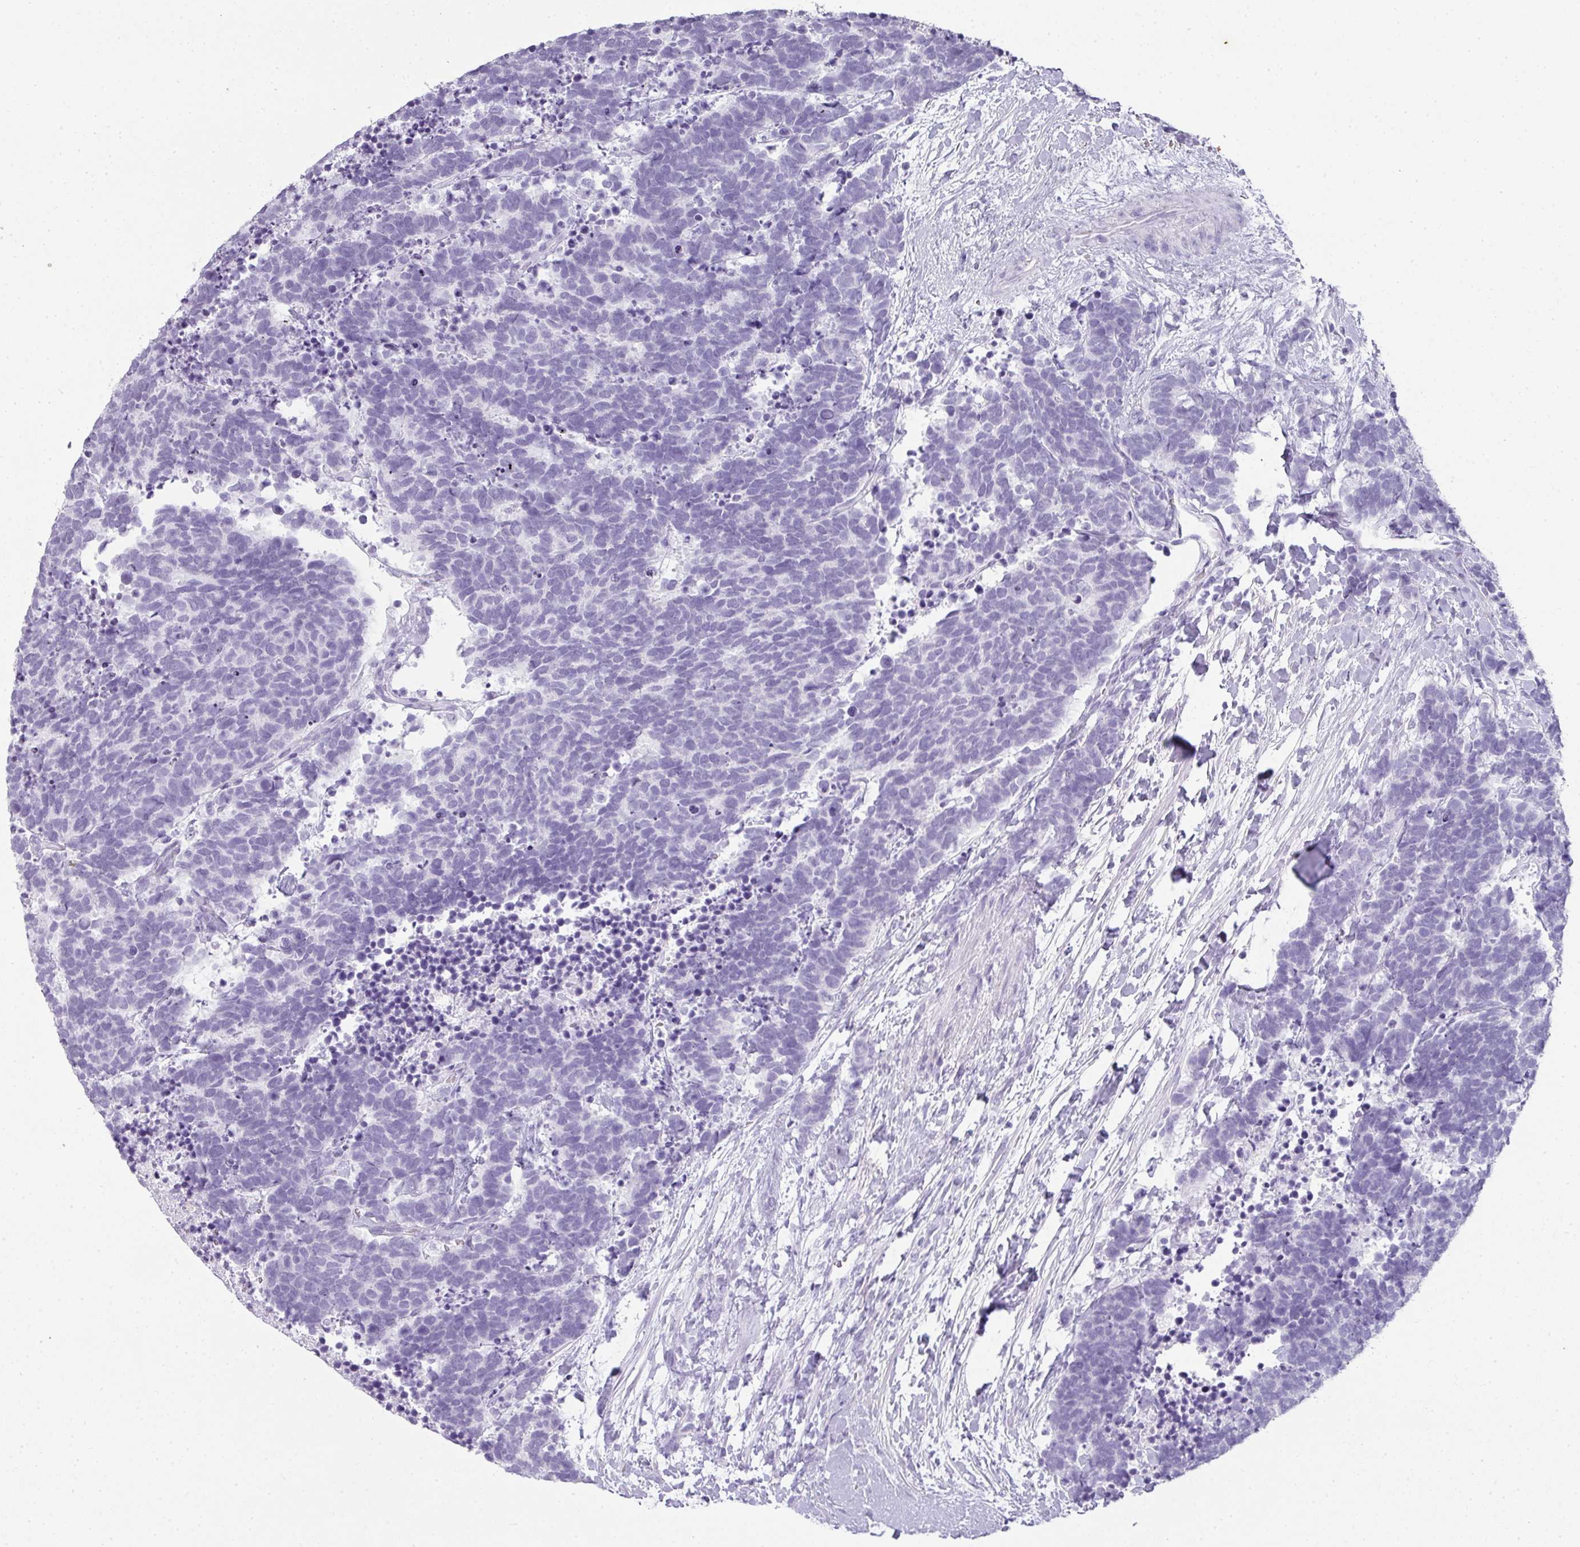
{"staining": {"intensity": "negative", "quantity": "none", "location": "none"}, "tissue": "carcinoid", "cell_type": "Tumor cells", "image_type": "cancer", "snomed": [{"axis": "morphology", "description": "Carcinoma, NOS"}, {"axis": "morphology", "description": "Carcinoid, malignant, NOS"}, {"axis": "topography", "description": "Prostate"}], "caption": "Protein analysis of carcinoid exhibits no significant positivity in tumor cells. (DAB IHC visualized using brightfield microscopy, high magnification).", "gene": "RBMY1F", "patient": {"sex": "male", "age": 57}}